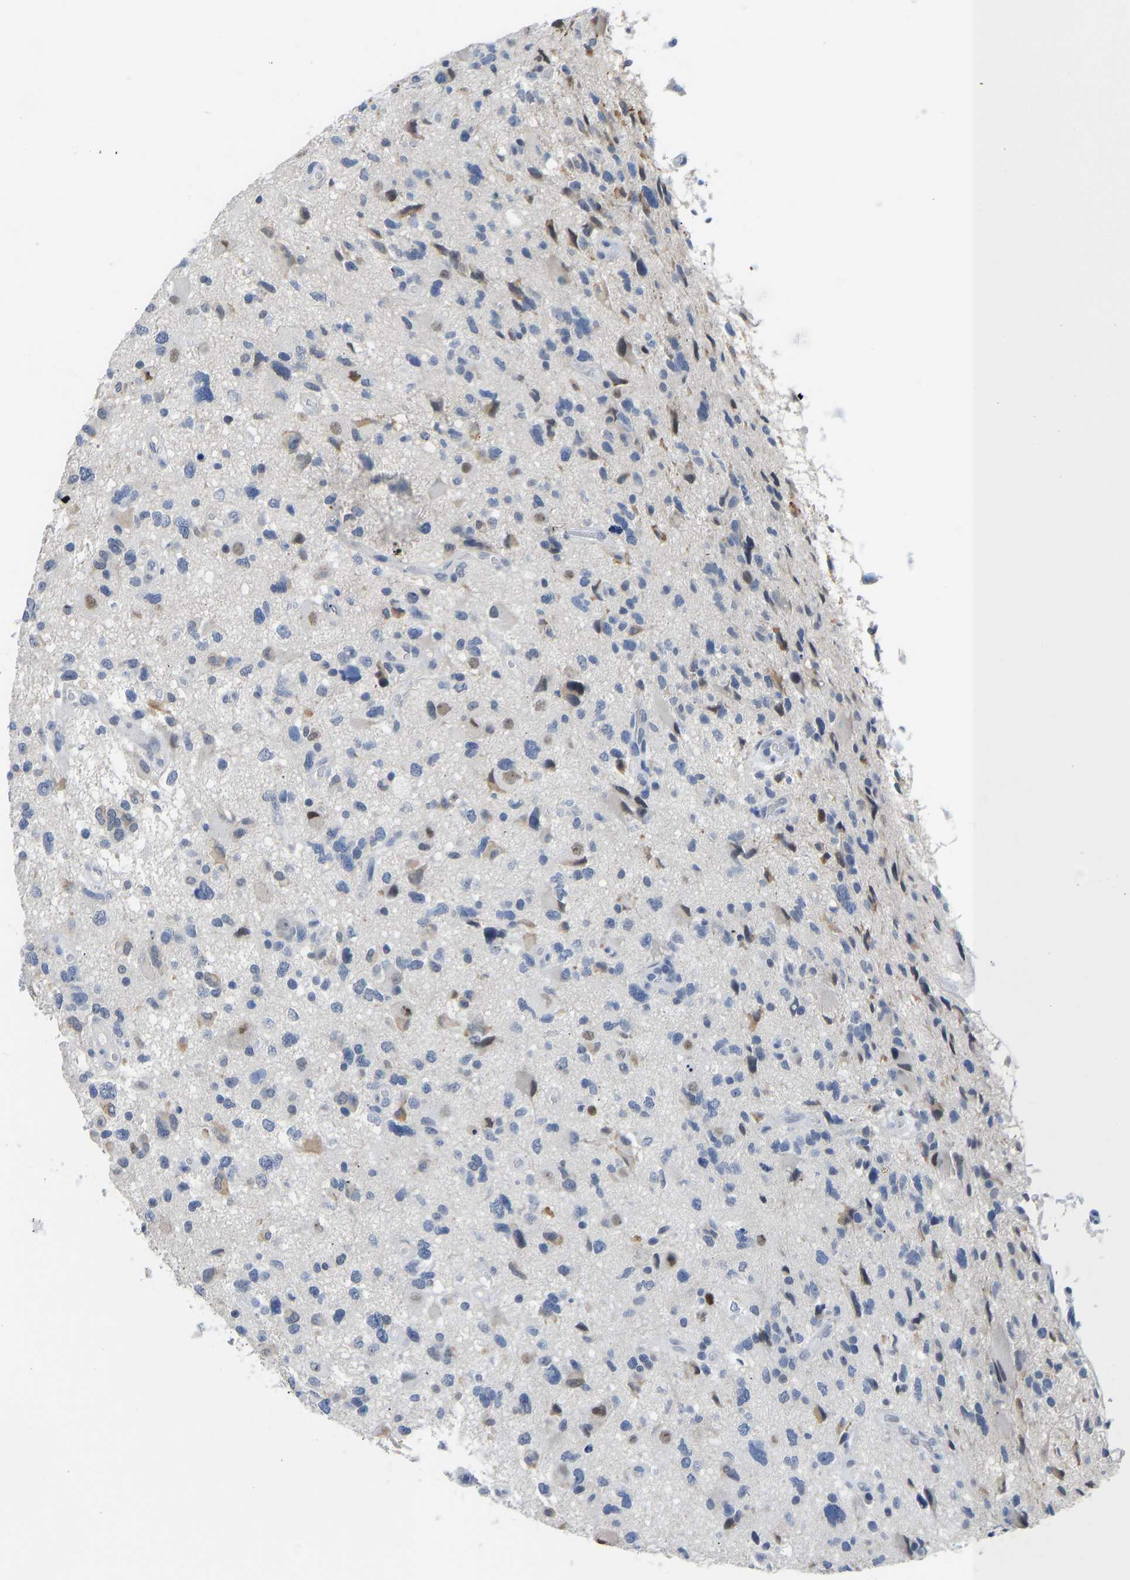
{"staining": {"intensity": "negative", "quantity": "none", "location": "none"}, "tissue": "glioma", "cell_type": "Tumor cells", "image_type": "cancer", "snomed": [{"axis": "morphology", "description": "Glioma, malignant, High grade"}, {"axis": "topography", "description": "Brain"}], "caption": "This photomicrograph is of high-grade glioma (malignant) stained with IHC to label a protein in brown with the nuclei are counter-stained blue. There is no positivity in tumor cells.", "gene": "TXNDC2", "patient": {"sex": "male", "age": 33}}